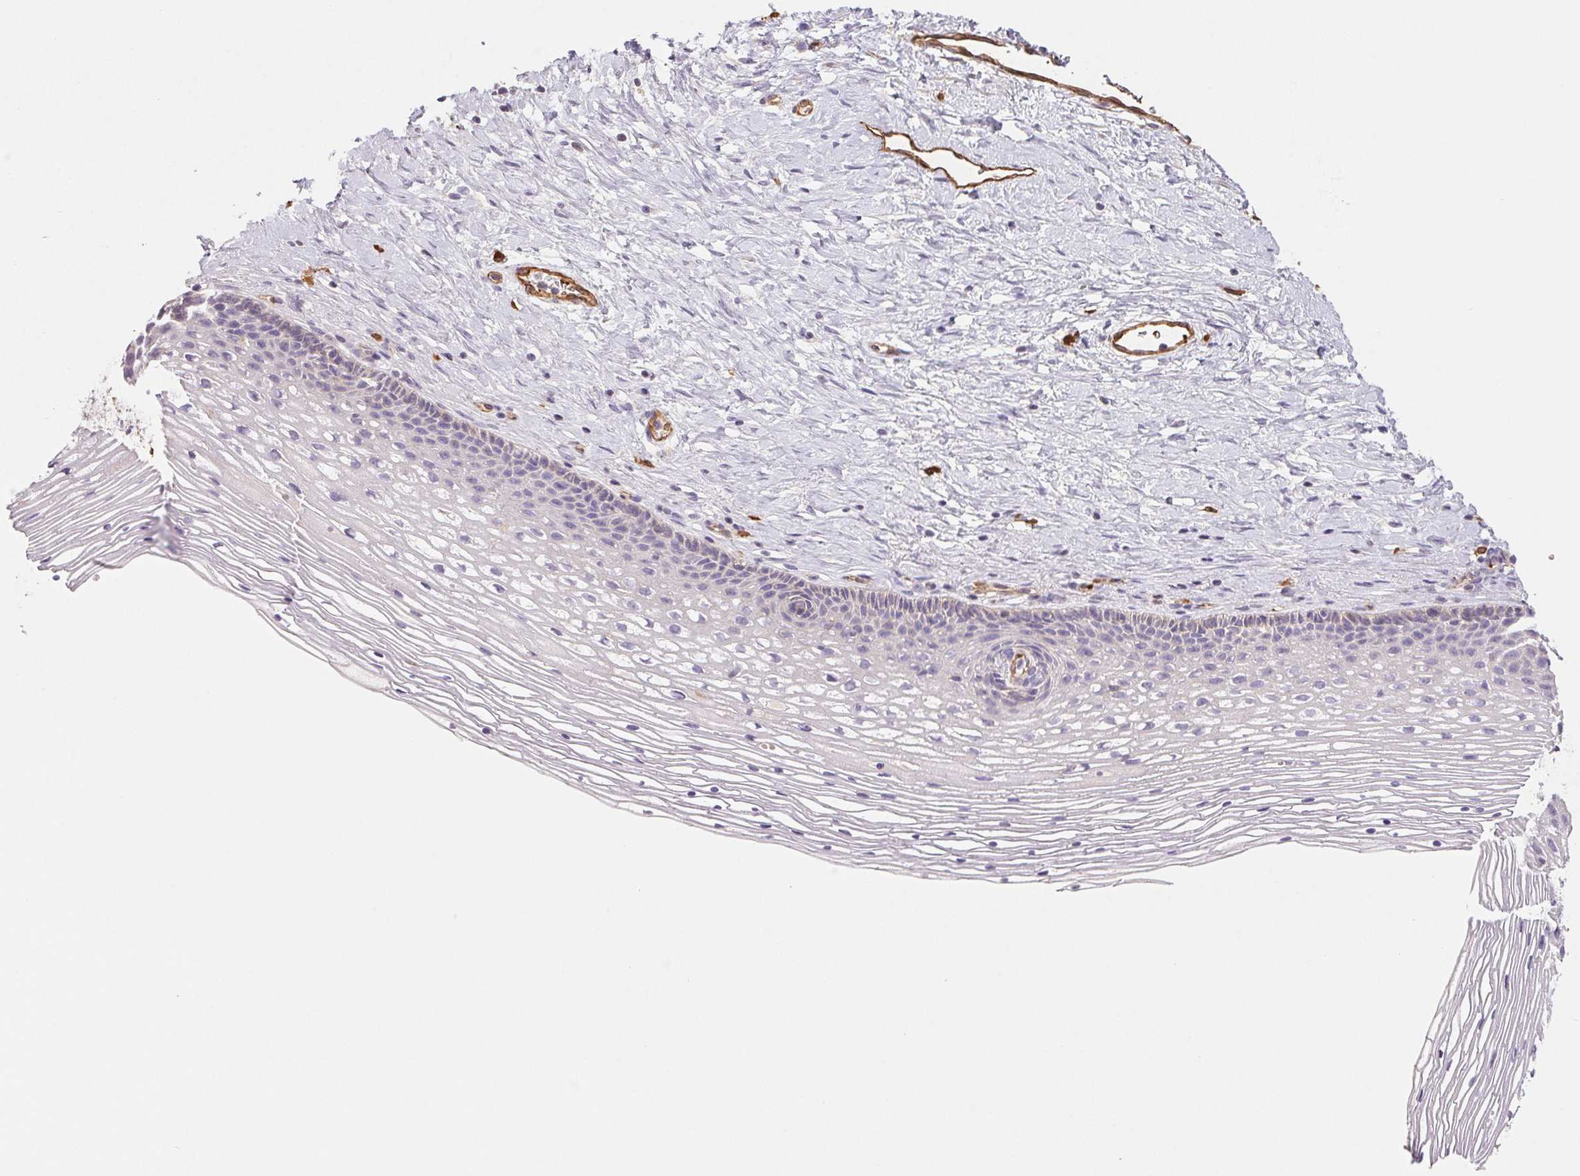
{"staining": {"intensity": "negative", "quantity": "none", "location": "none"}, "tissue": "cervix", "cell_type": "Glandular cells", "image_type": "normal", "snomed": [{"axis": "morphology", "description": "Normal tissue, NOS"}, {"axis": "topography", "description": "Cervix"}], "caption": "The histopathology image demonstrates no staining of glandular cells in unremarkable cervix.", "gene": "ANKRD13B", "patient": {"sex": "female", "age": 34}}